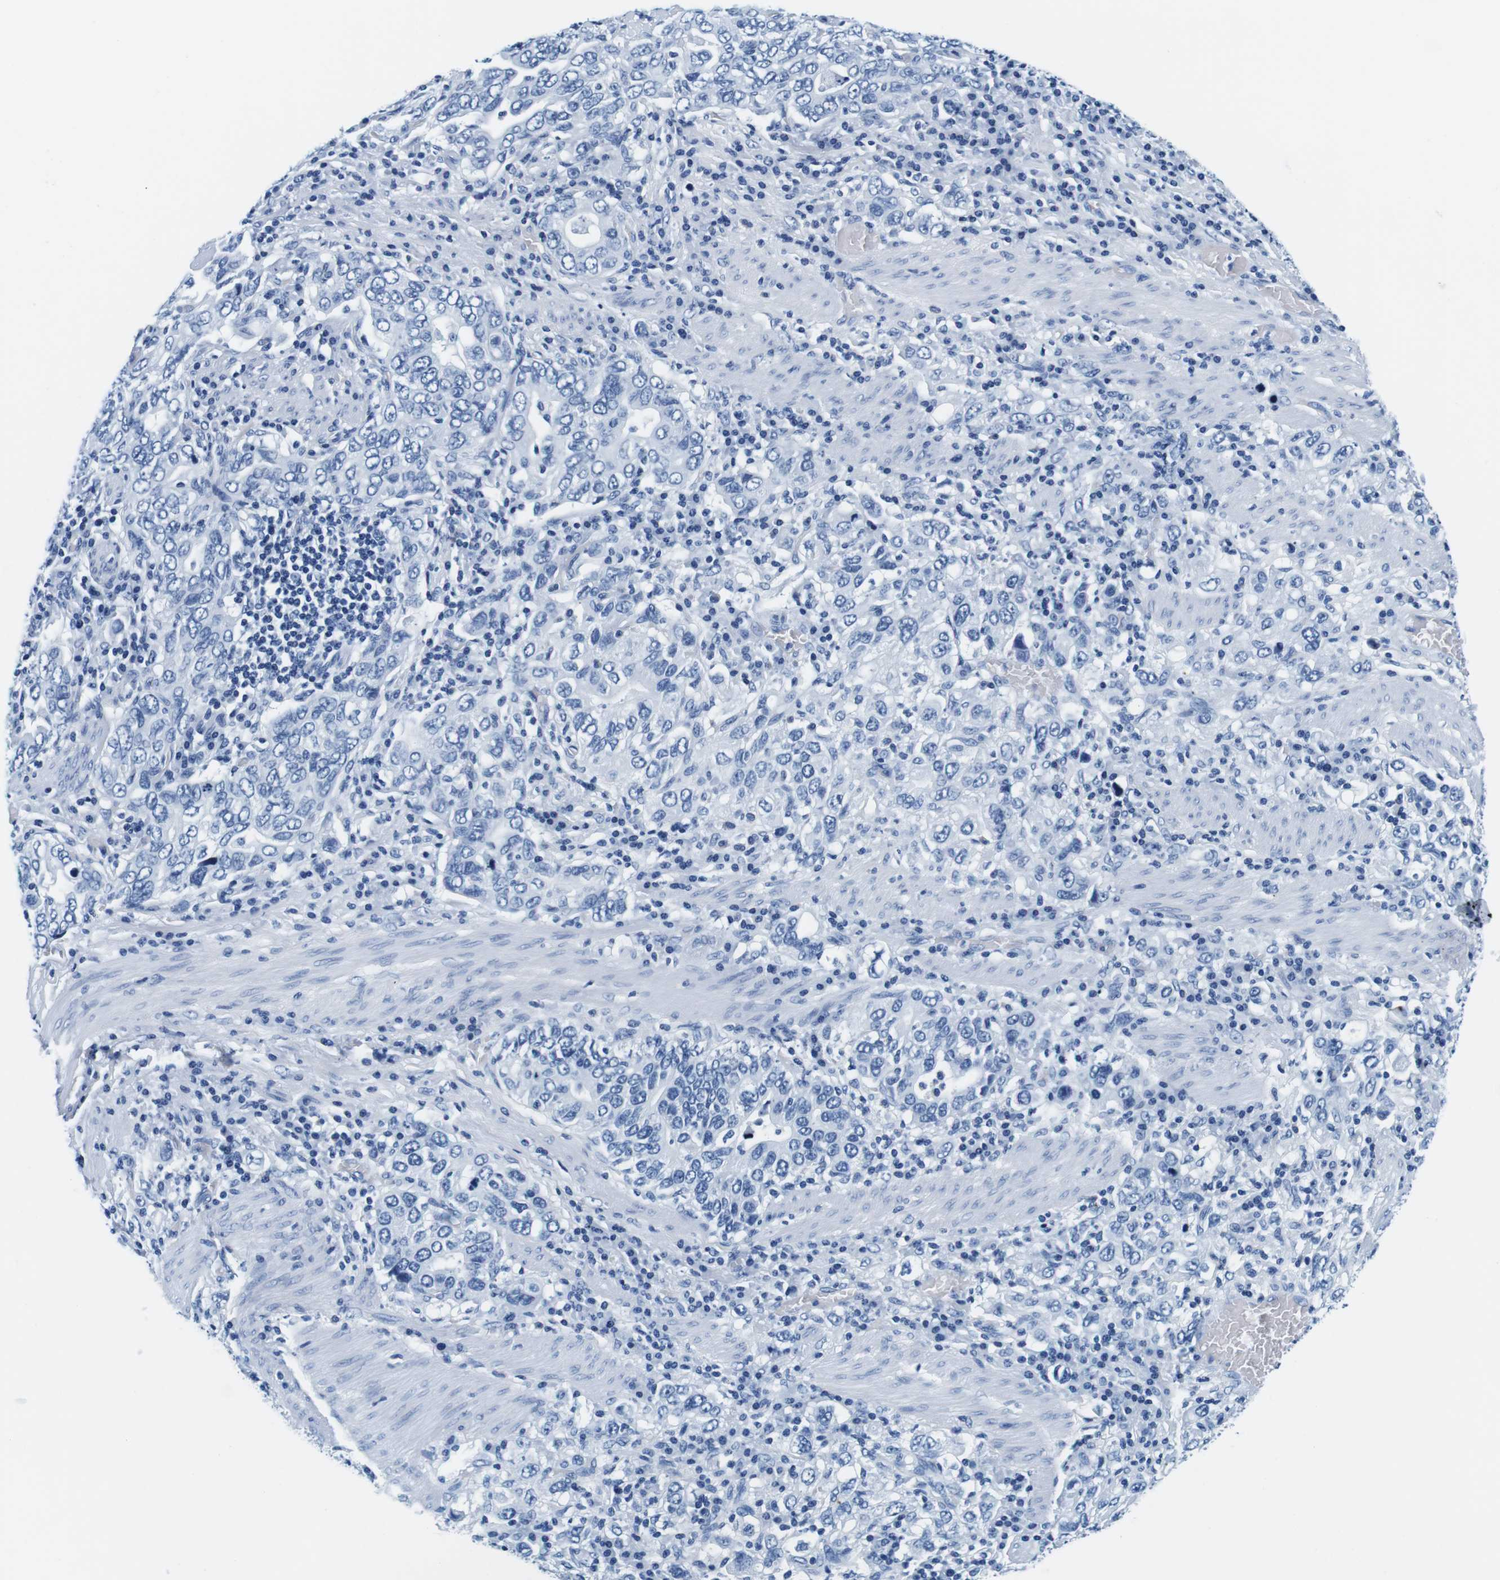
{"staining": {"intensity": "negative", "quantity": "none", "location": "none"}, "tissue": "stomach cancer", "cell_type": "Tumor cells", "image_type": "cancer", "snomed": [{"axis": "morphology", "description": "Adenocarcinoma, NOS"}, {"axis": "topography", "description": "Stomach, upper"}], "caption": "Immunohistochemistry (IHC) photomicrograph of neoplastic tissue: human stomach adenocarcinoma stained with DAB shows no significant protein positivity in tumor cells.", "gene": "ELANE", "patient": {"sex": "male", "age": 62}}